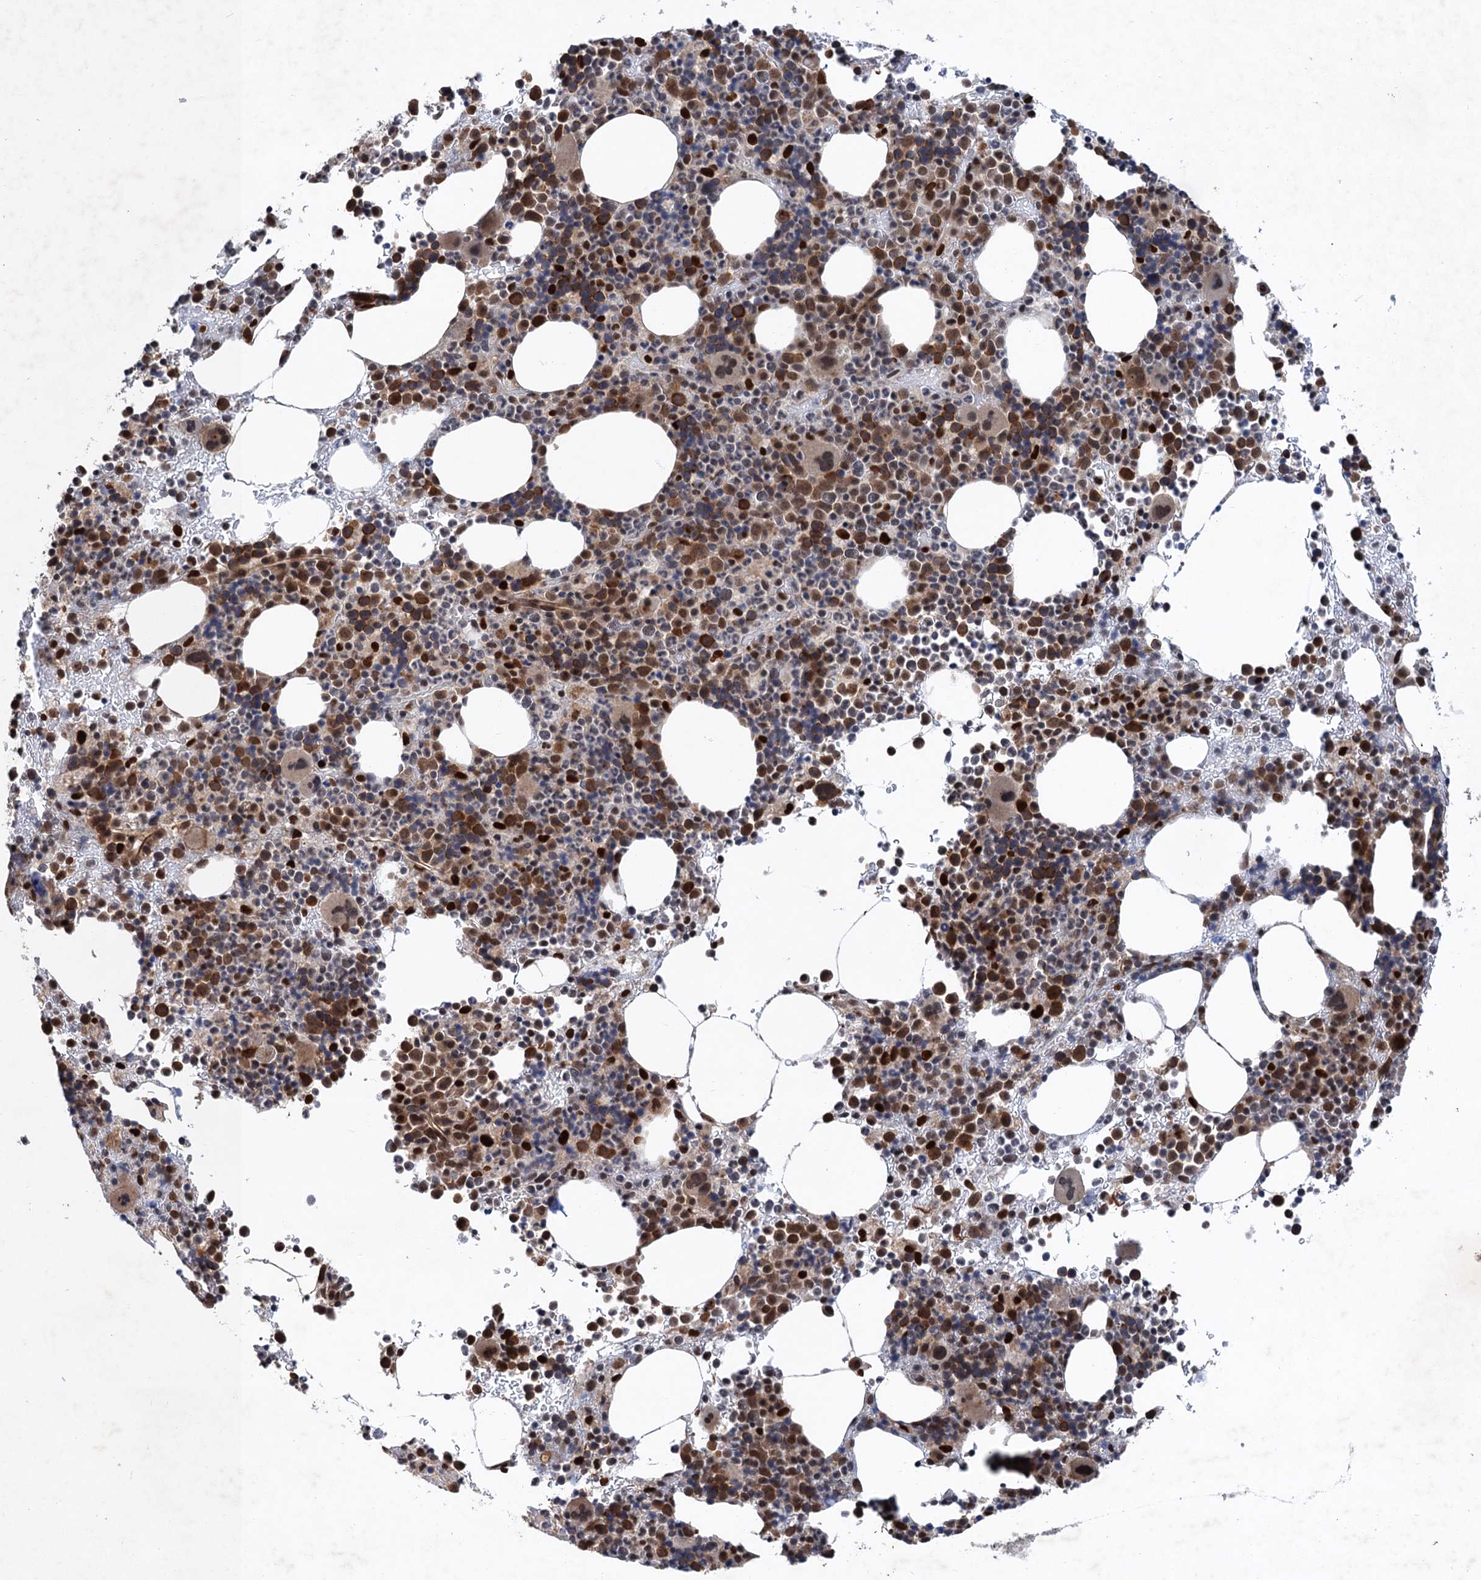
{"staining": {"intensity": "moderate", "quantity": "25%-75%", "location": "cytoplasmic/membranous,nuclear"}, "tissue": "bone marrow", "cell_type": "Hematopoietic cells", "image_type": "normal", "snomed": [{"axis": "morphology", "description": "Normal tissue, NOS"}, {"axis": "topography", "description": "Bone marrow"}], "caption": "Moderate cytoplasmic/membranous,nuclear protein expression is present in about 25%-75% of hematopoietic cells in bone marrow.", "gene": "TTC31", "patient": {"sex": "female", "age": 82}}